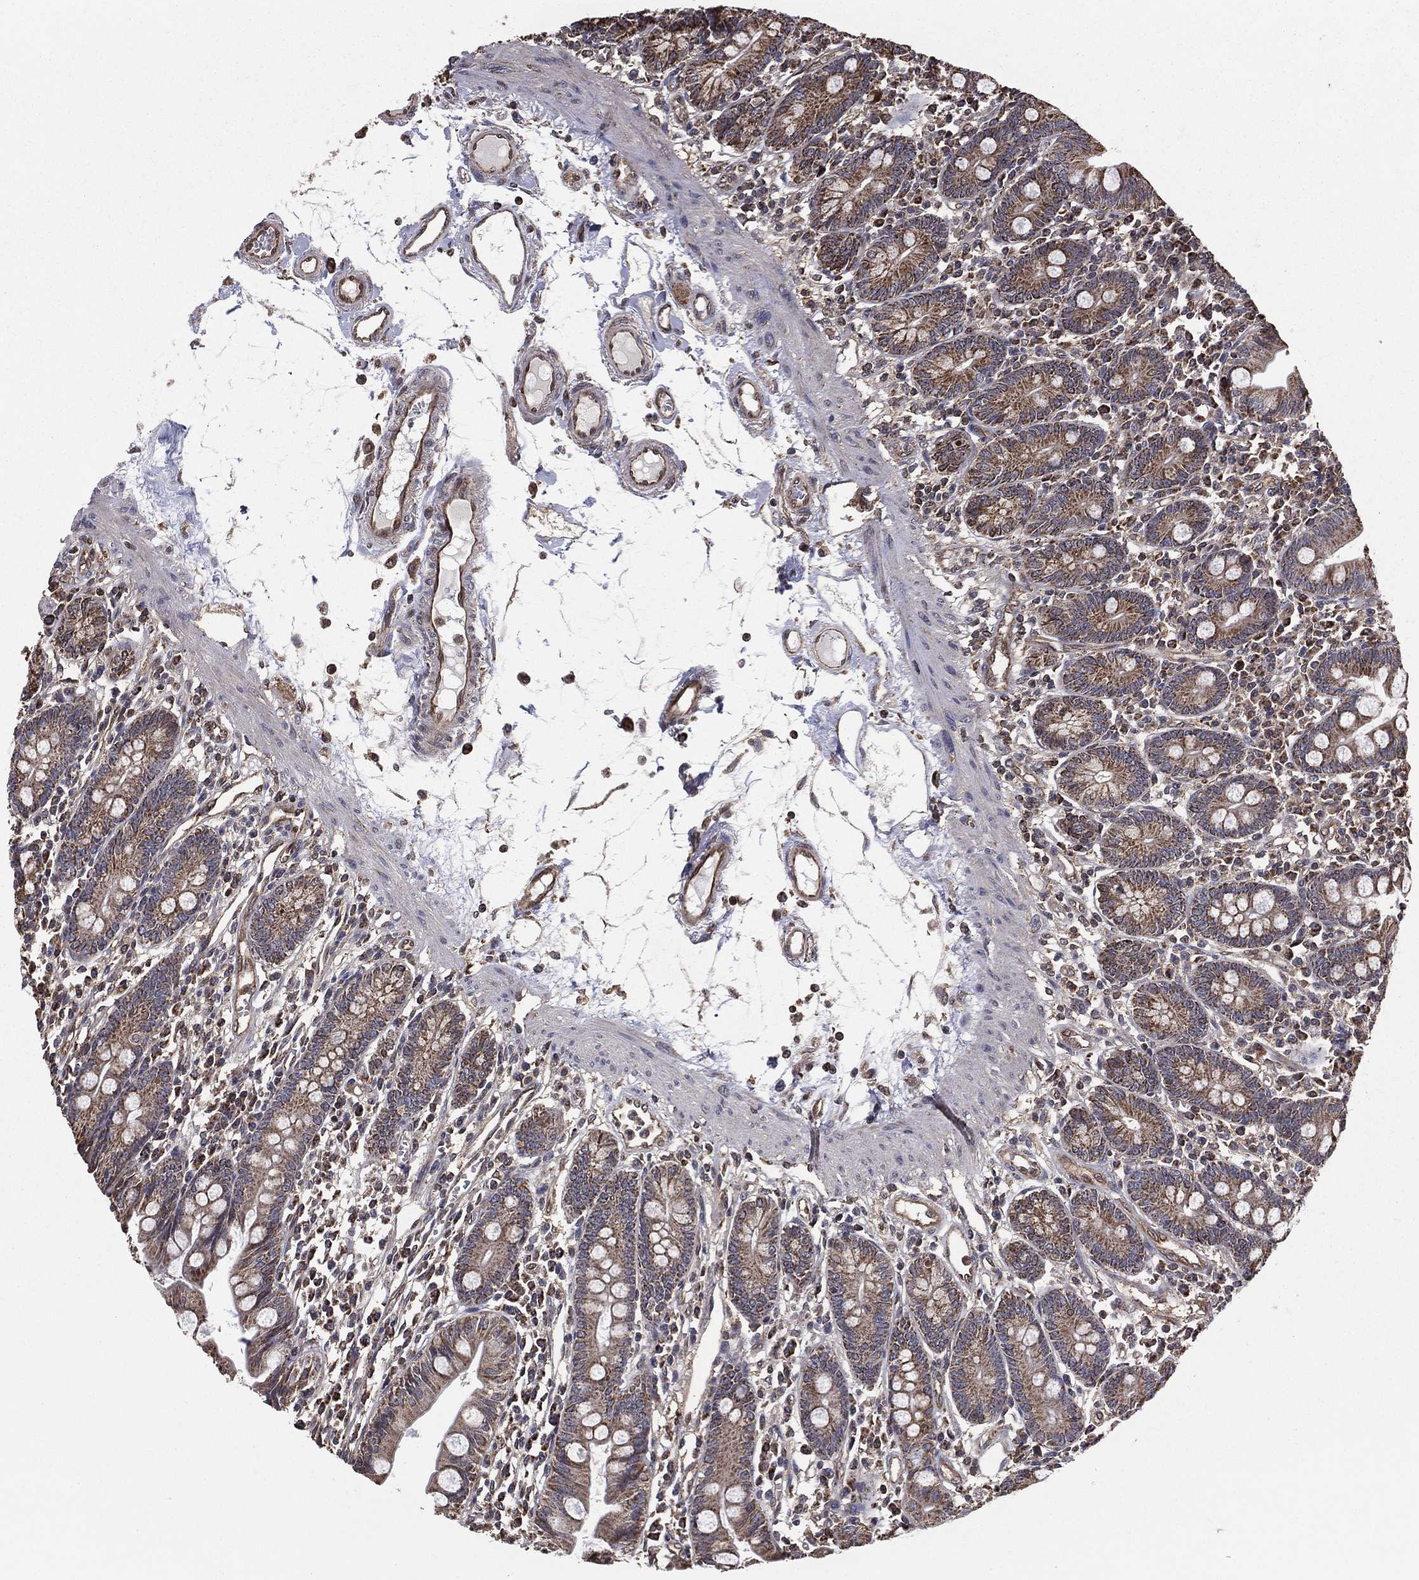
{"staining": {"intensity": "moderate", "quantity": "<25%", "location": "cytoplasmic/membranous"}, "tissue": "small intestine", "cell_type": "Glandular cells", "image_type": "normal", "snomed": [{"axis": "morphology", "description": "Normal tissue, NOS"}, {"axis": "topography", "description": "Small intestine"}], "caption": "Moderate cytoplasmic/membranous staining is identified in approximately <25% of glandular cells in normal small intestine.", "gene": "ENSG00000288684", "patient": {"sex": "male", "age": 88}}